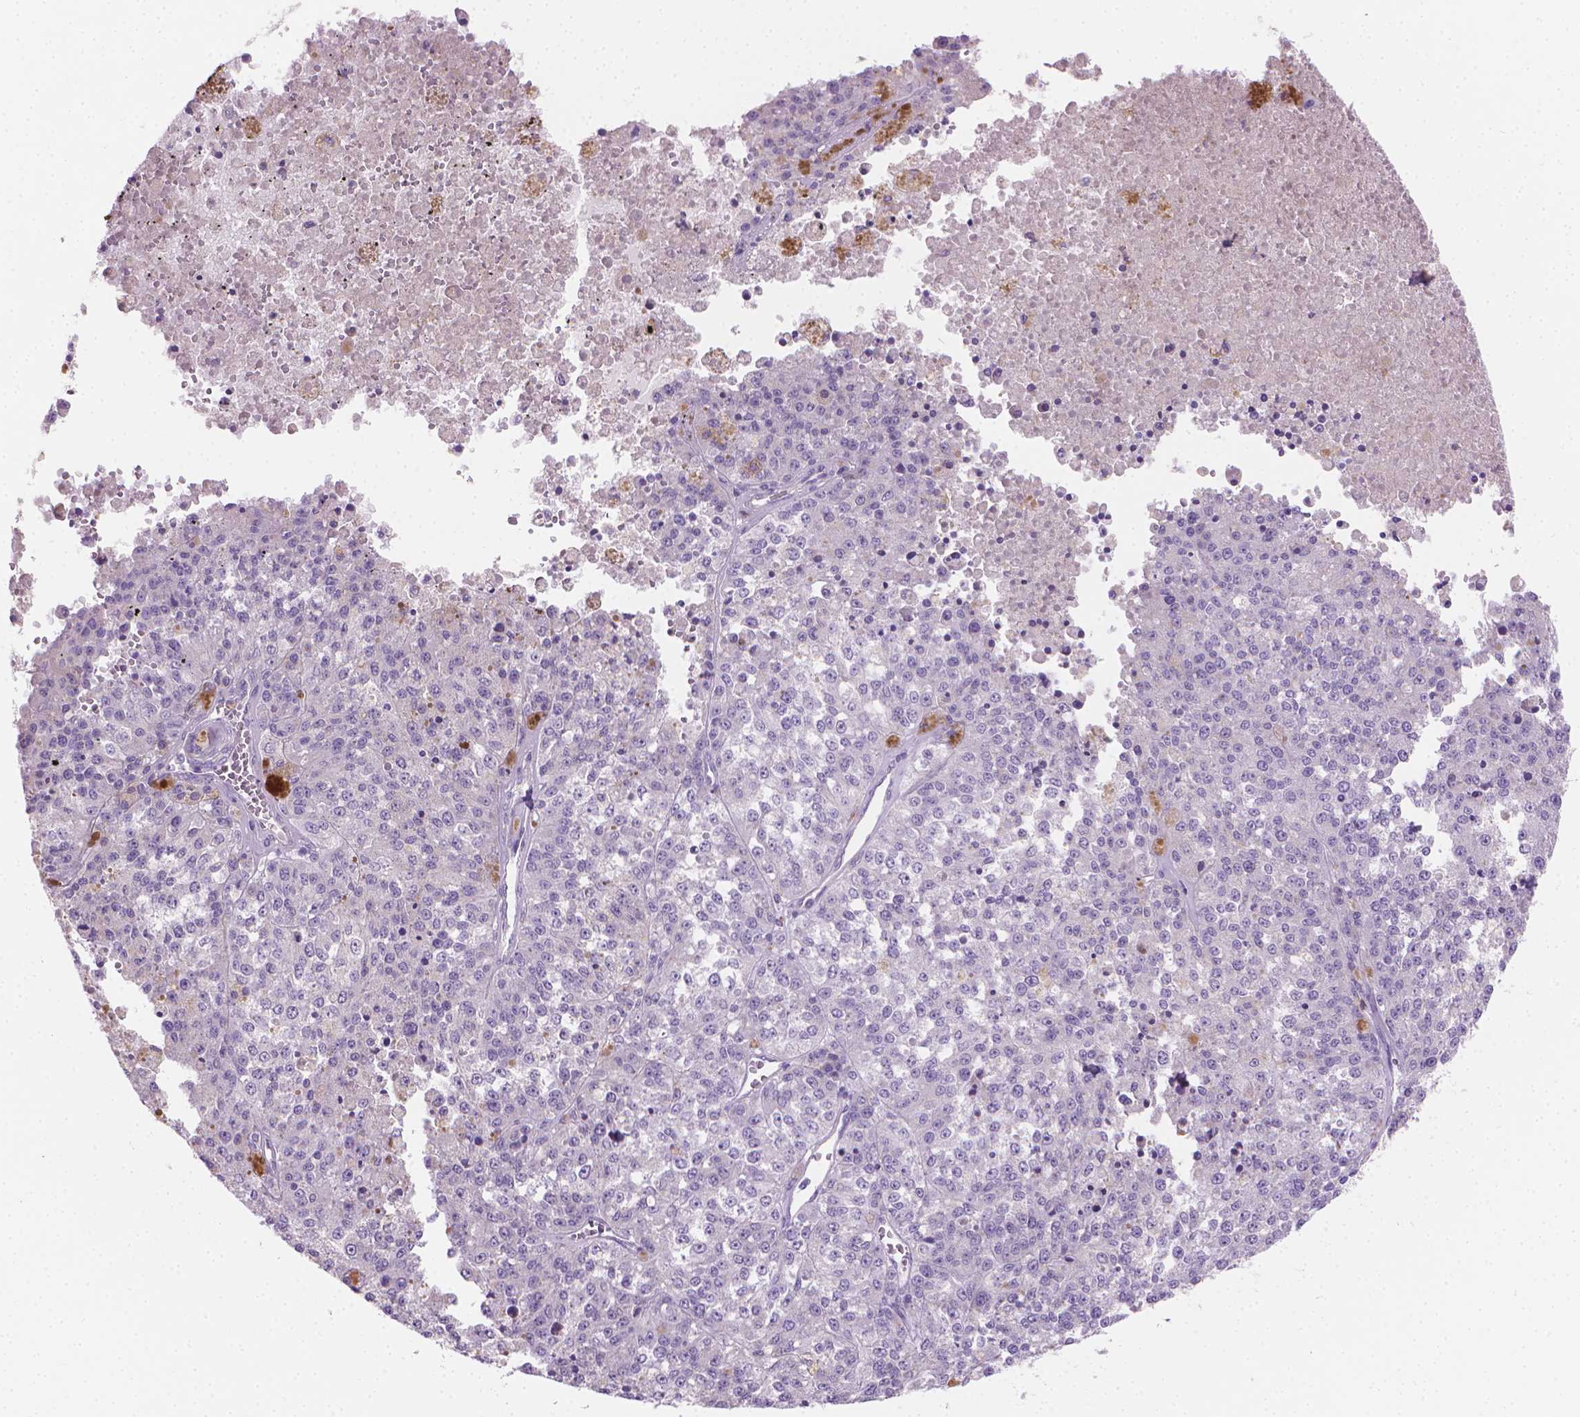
{"staining": {"intensity": "negative", "quantity": "none", "location": "none"}, "tissue": "melanoma", "cell_type": "Tumor cells", "image_type": "cancer", "snomed": [{"axis": "morphology", "description": "Malignant melanoma, Metastatic site"}, {"axis": "topography", "description": "Lymph node"}], "caption": "Tumor cells show no significant protein positivity in malignant melanoma (metastatic site).", "gene": "GSDMA", "patient": {"sex": "female", "age": 64}}